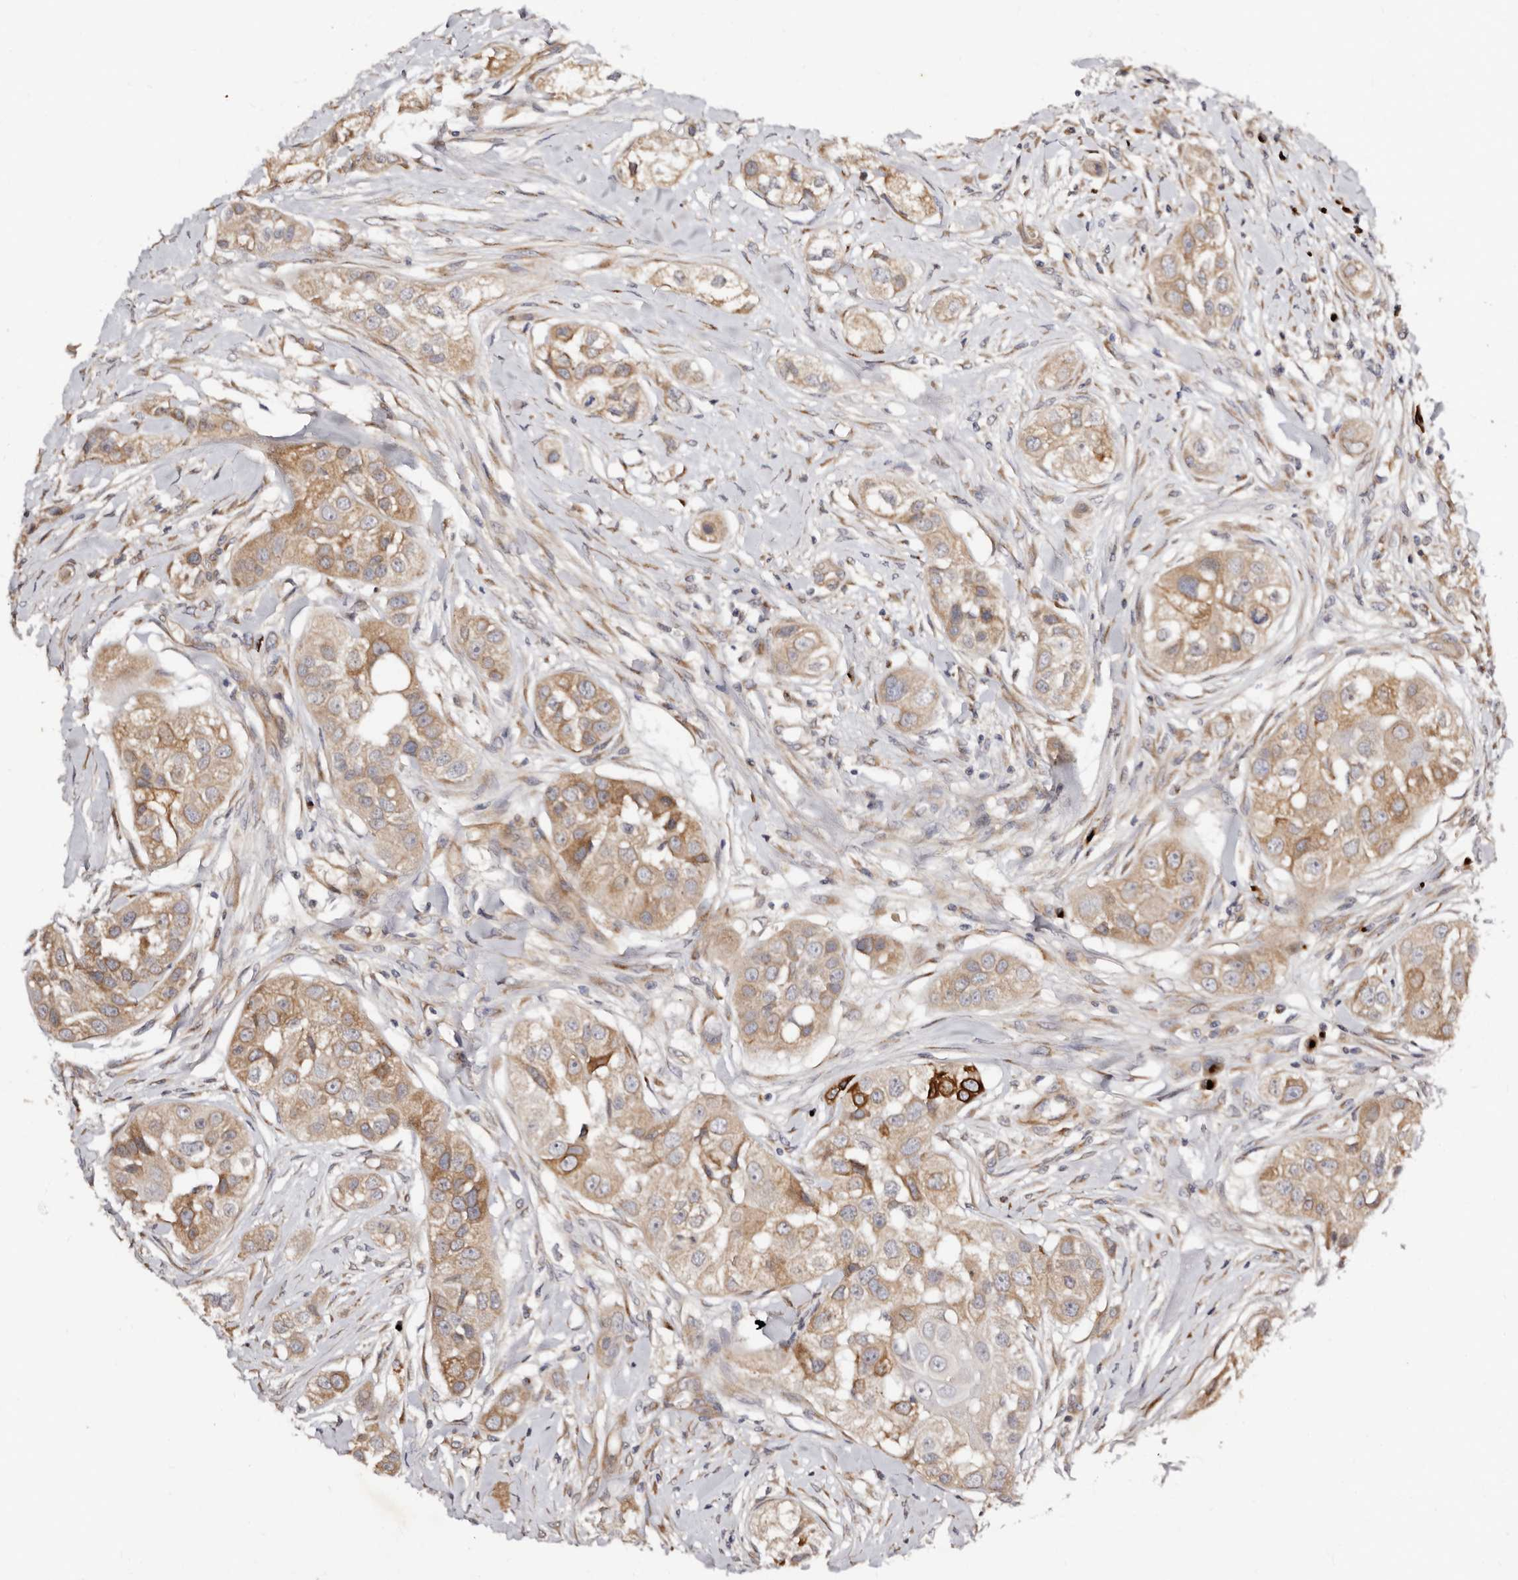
{"staining": {"intensity": "moderate", "quantity": "25%-75%", "location": "cytoplasmic/membranous"}, "tissue": "head and neck cancer", "cell_type": "Tumor cells", "image_type": "cancer", "snomed": [{"axis": "morphology", "description": "Normal tissue, NOS"}, {"axis": "morphology", "description": "Squamous cell carcinoma, NOS"}, {"axis": "topography", "description": "Skeletal muscle"}, {"axis": "topography", "description": "Head-Neck"}], "caption": "About 25%-75% of tumor cells in human head and neck cancer (squamous cell carcinoma) demonstrate moderate cytoplasmic/membranous protein expression as visualized by brown immunohistochemical staining.", "gene": "DACT2", "patient": {"sex": "male", "age": 51}}